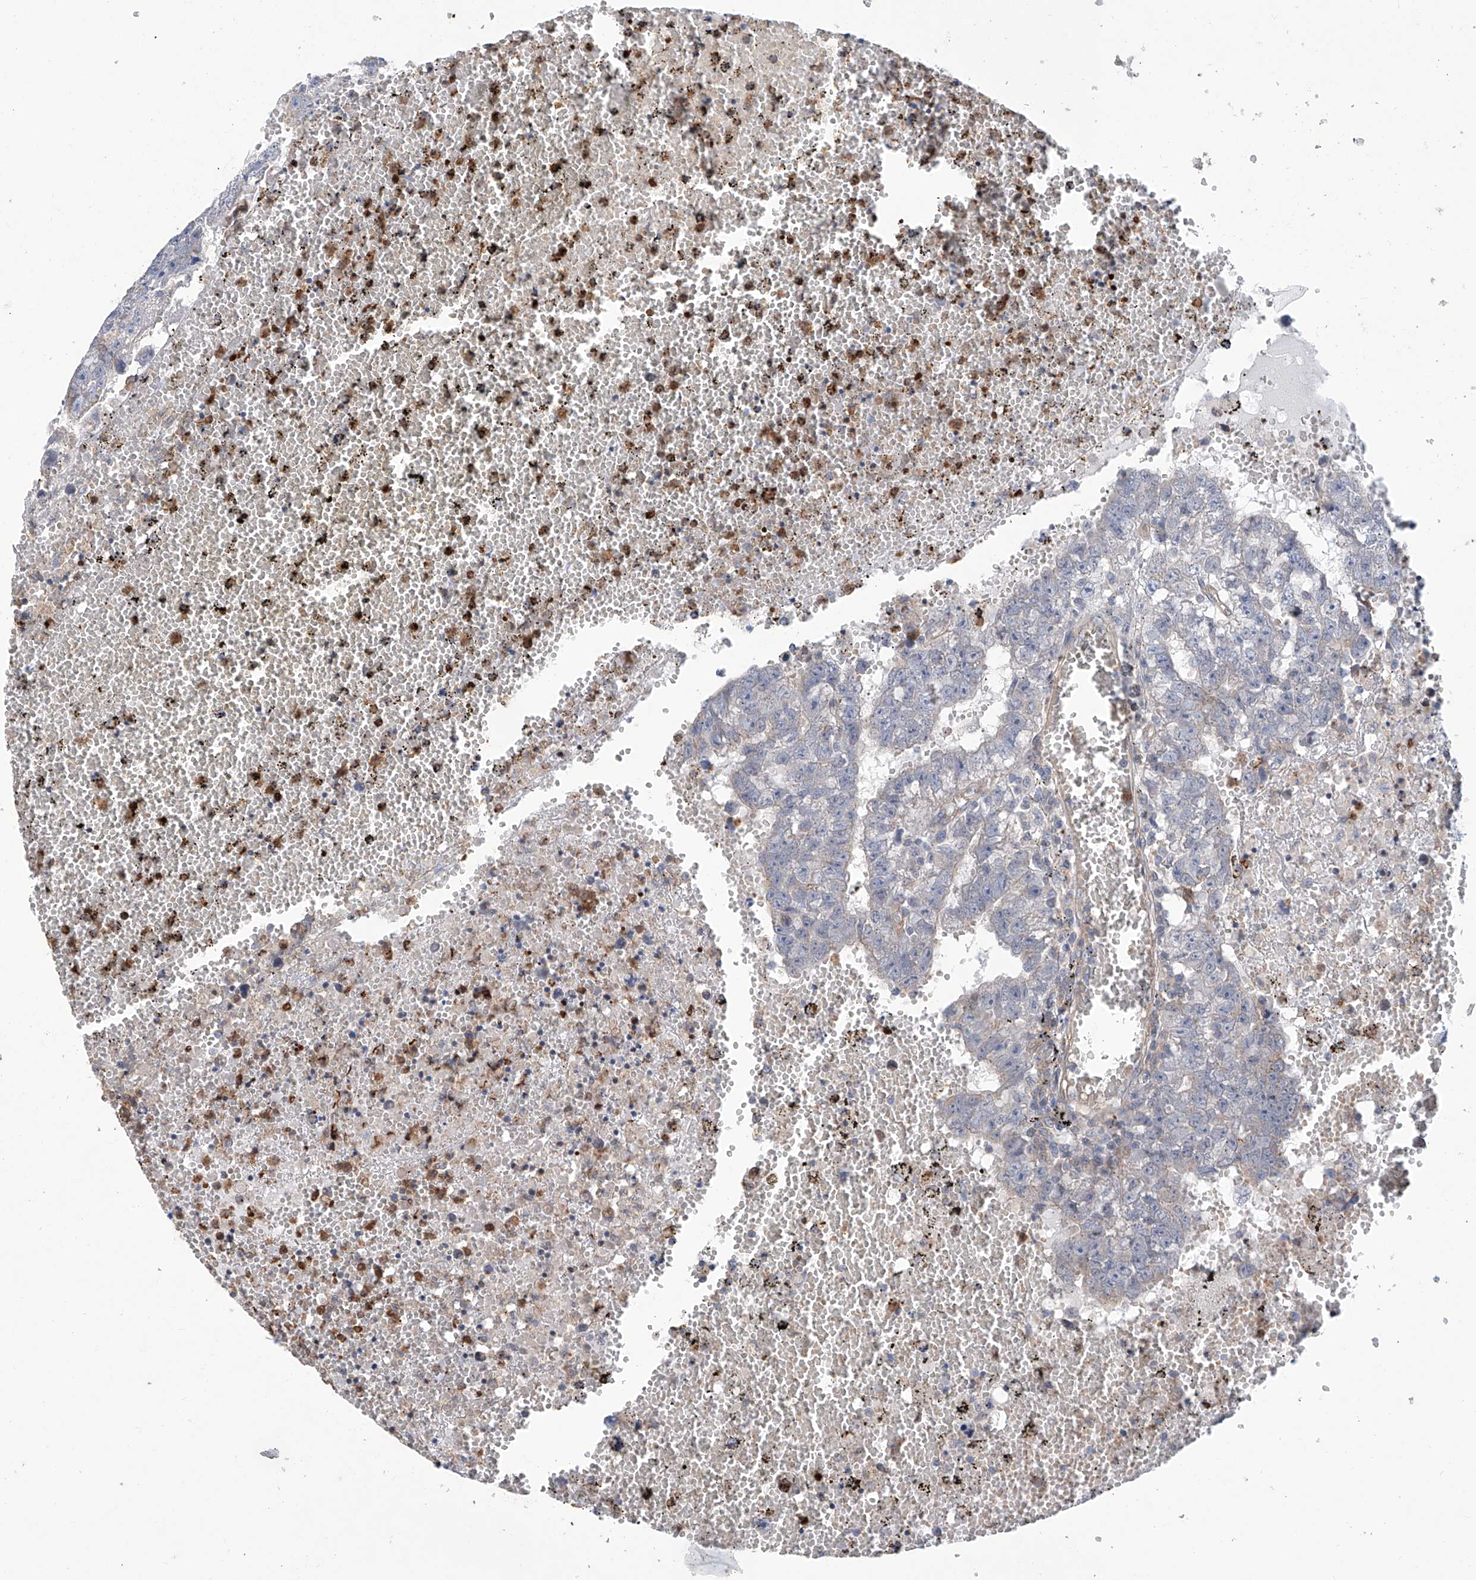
{"staining": {"intensity": "negative", "quantity": "none", "location": "none"}, "tissue": "testis cancer", "cell_type": "Tumor cells", "image_type": "cancer", "snomed": [{"axis": "morphology", "description": "Carcinoma, Embryonal, NOS"}, {"axis": "topography", "description": "Testis"}], "caption": "DAB immunohistochemical staining of testis cancer reveals no significant positivity in tumor cells. (Immunohistochemistry (ihc), brightfield microscopy, high magnification).", "gene": "EIF2D", "patient": {"sex": "male", "age": 25}}